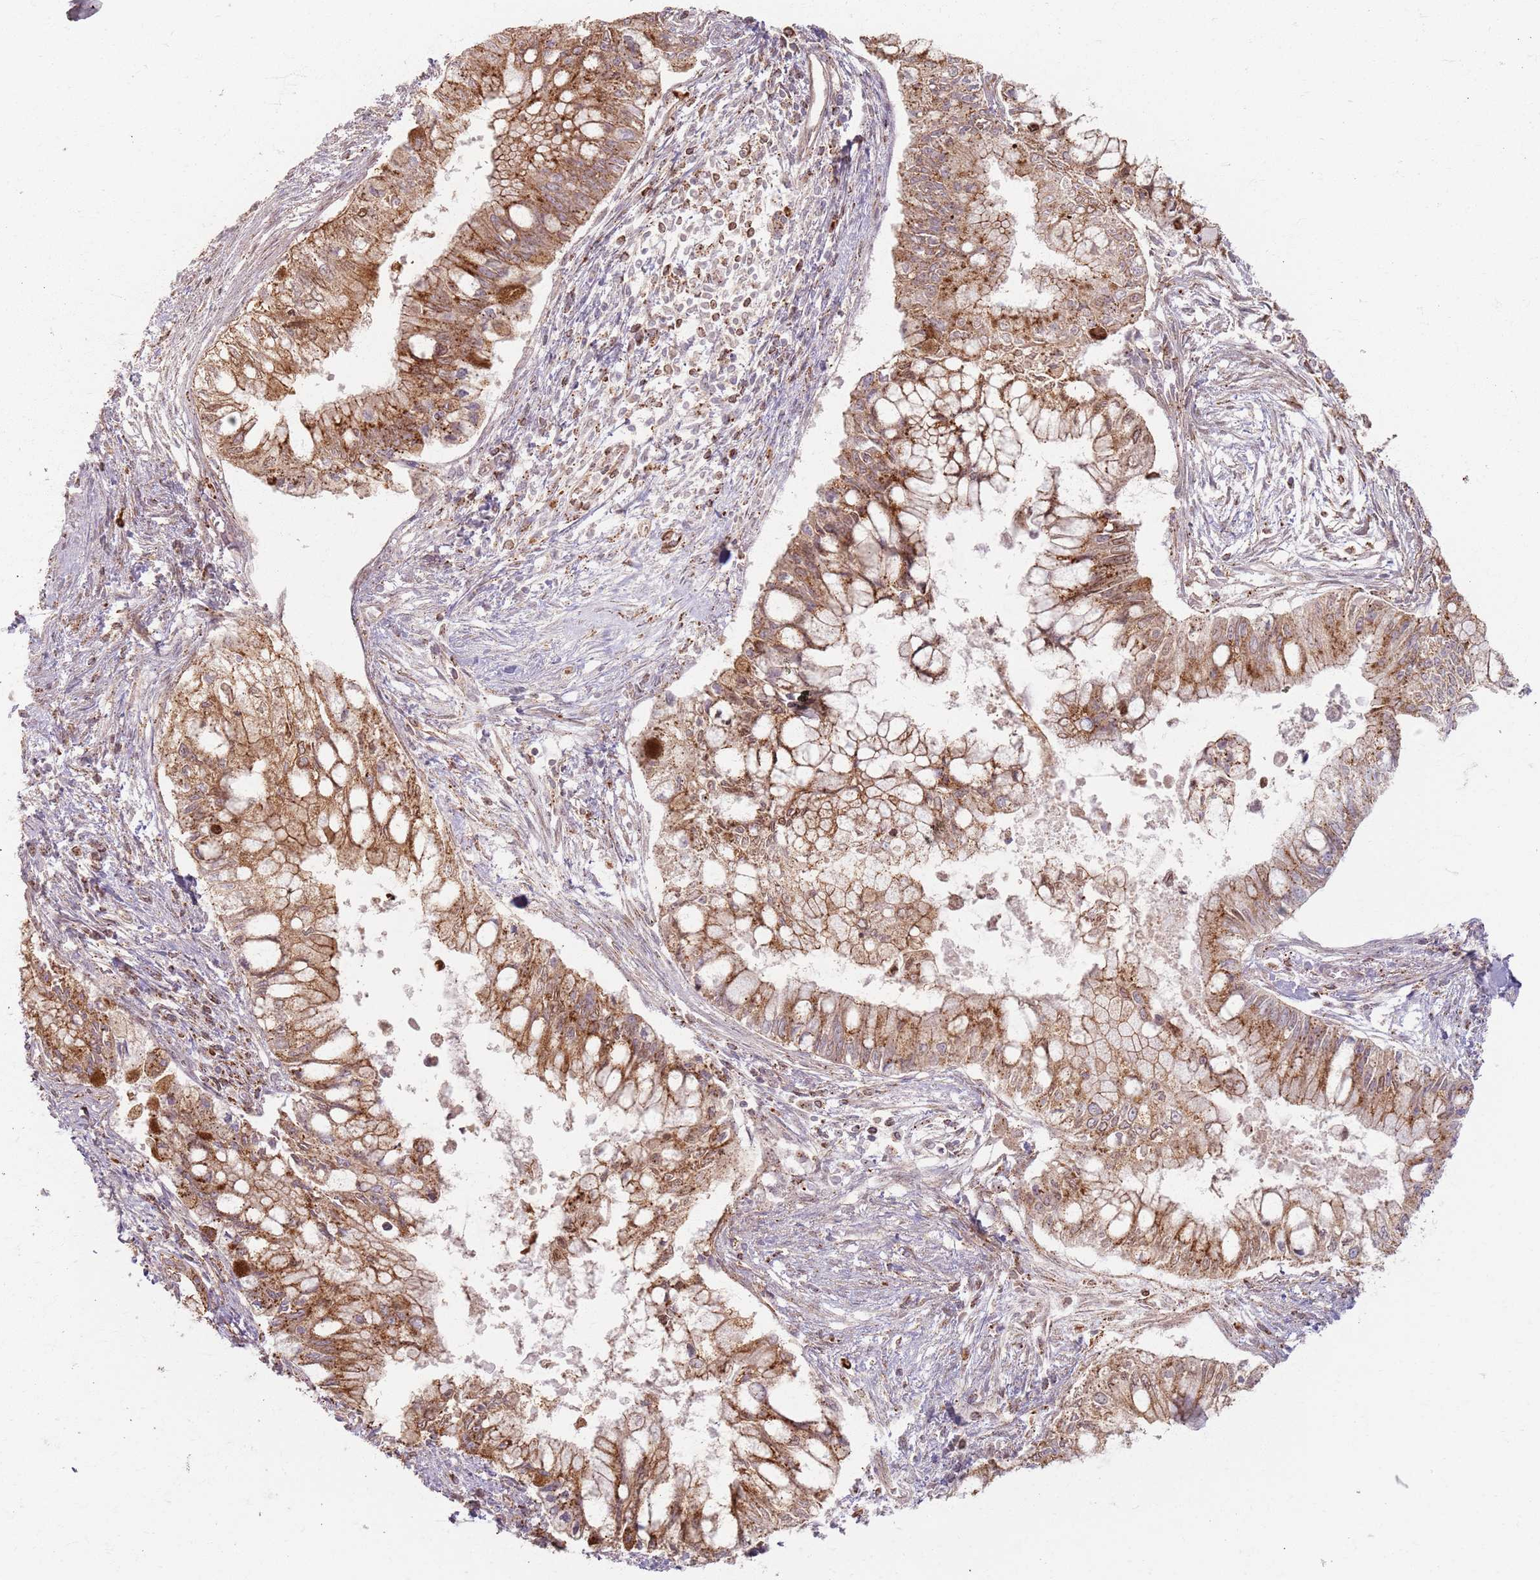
{"staining": {"intensity": "moderate", "quantity": ">75%", "location": "cytoplasmic/membranous,nuclear"}, "tissue": "pancreatic cancer", "cell_type": "Tumor cells", "image_type": "cancer", "snomed": [{"axis": "morphology", "description": "Adenocarcinoma, NOS"}, {"axis": "topography", "description": "Pancreas"}], "caption": "A brown stain labels moderate cytoplasmic/membranous and nuclear staining of a protein in human pancreatic adenocarcinoma tumor cells.", "gene": "KCNA5", "patient": {"sex": "male", "age": 48}}